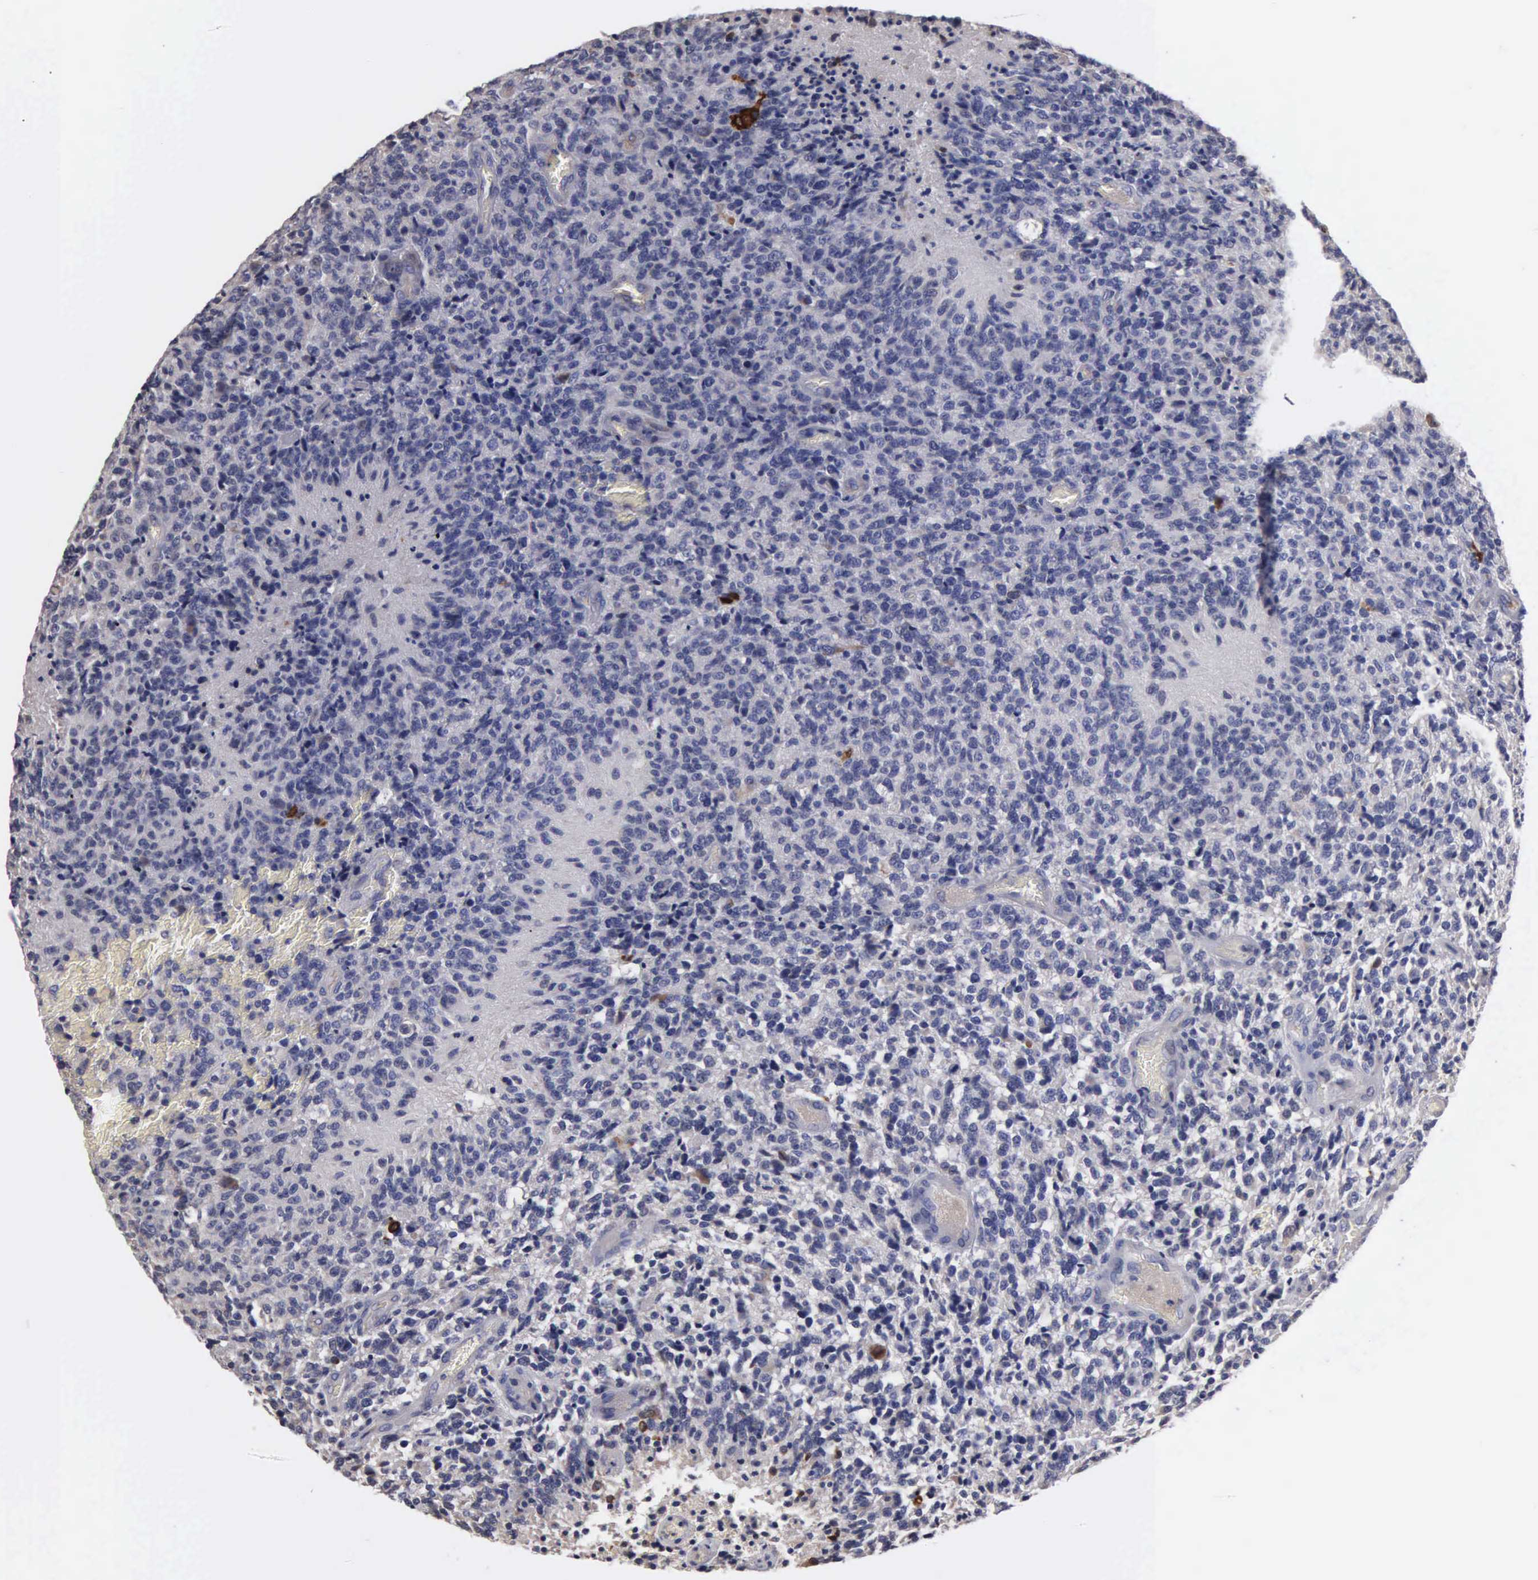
{"staining": {"intensity": "negative", "quantity": "none", "location": "none"}, "tissue": "glioma", "cell_type": "Tumor cells", "image_type": "cancer", "snomed": [{"axis": "morphology", "description": "Glioma, malignant, High grade"}, {"axis": "topography", "description": "Brain"}], "caption": "There is no significant expression in tumor cells of glioma.", "gene": "PTGS2", "patient": {"sex": "male", "age": 36}}